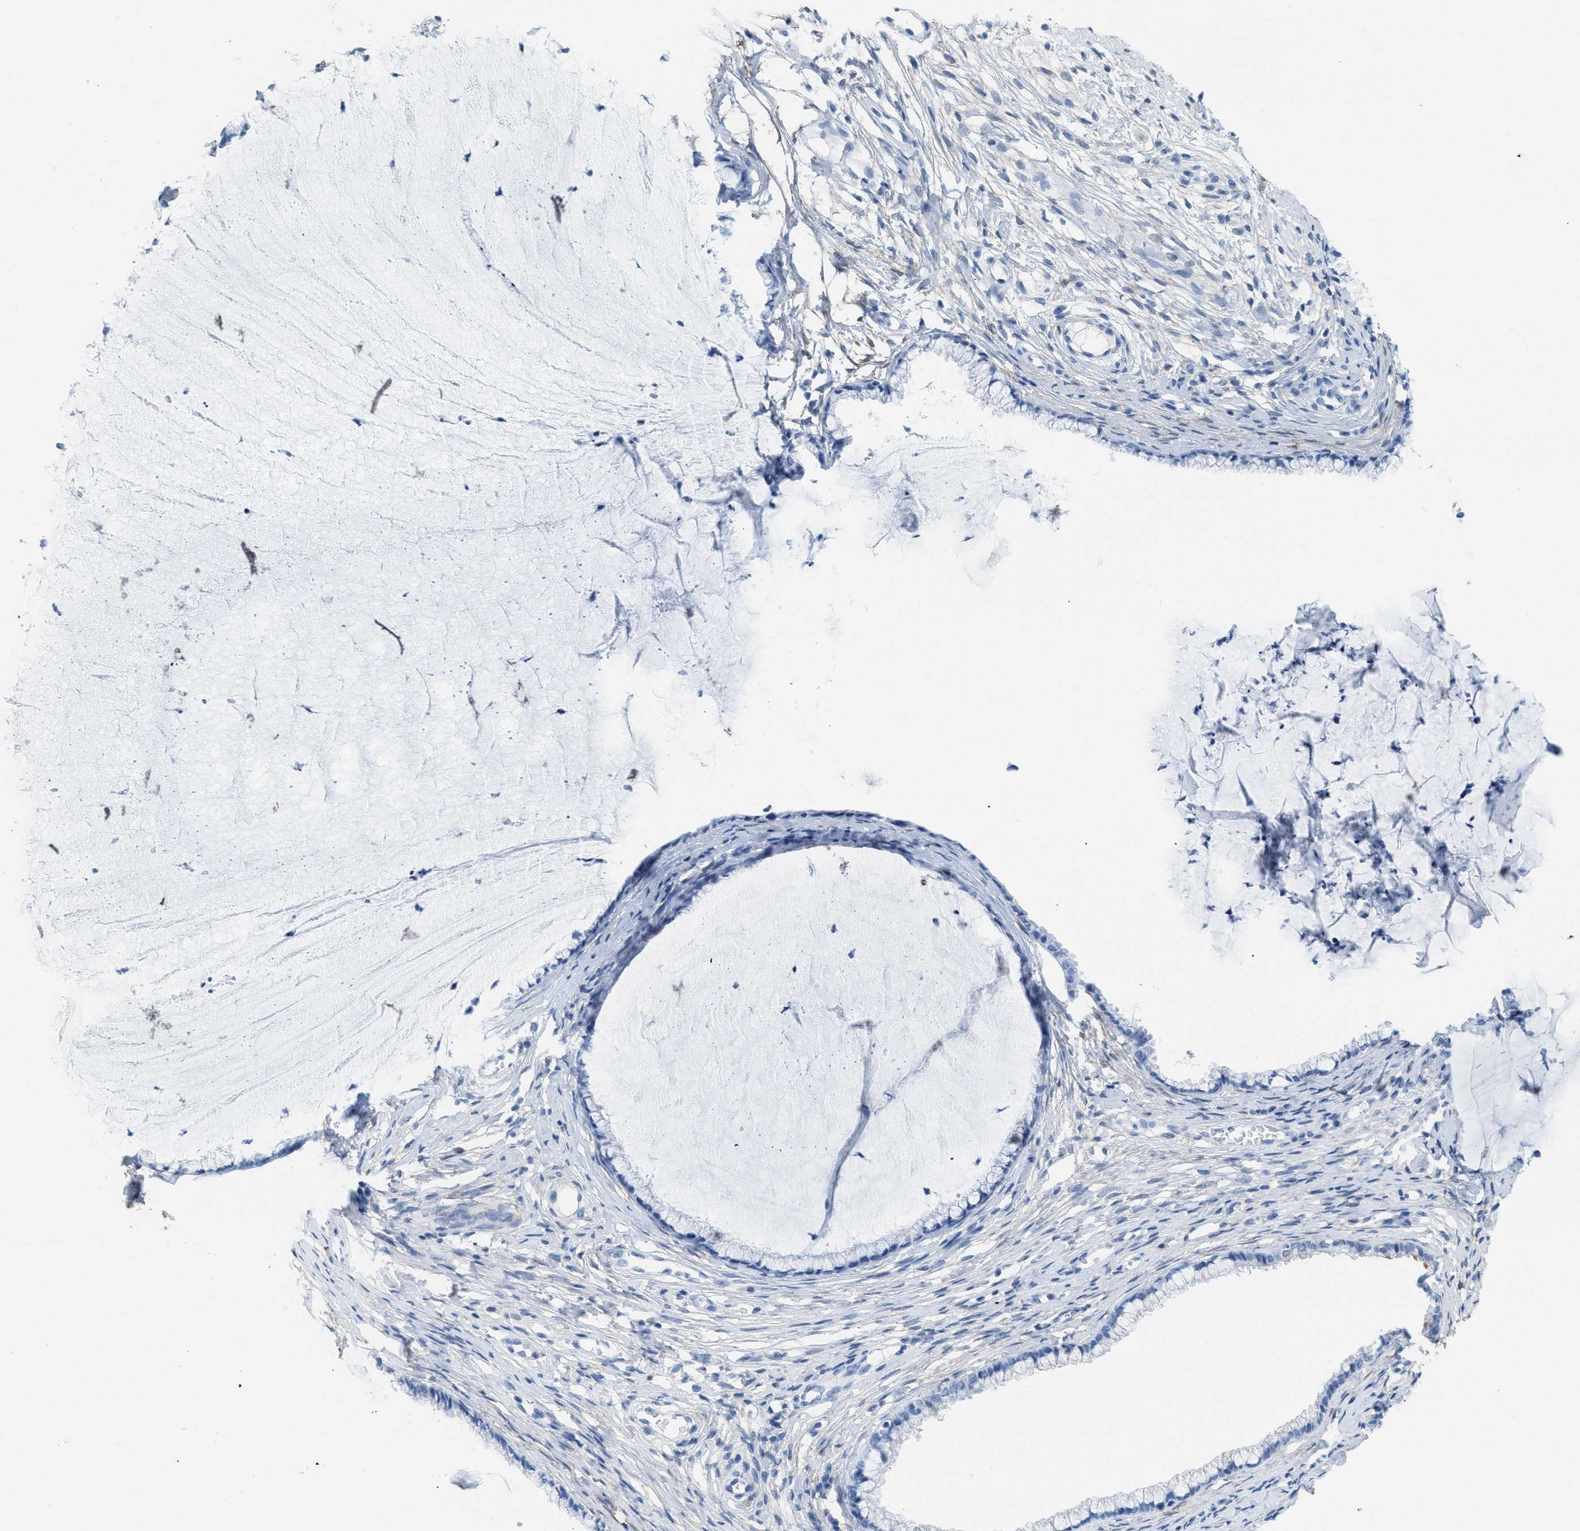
{"staining": {"intensity": "negative", "quantity": "none", "location": "none"}, "tissue": "cervix", "cell_type": "Glandular cells", "image_type": "normal", "snomed": [{"axis": "morphology", "description": "Normal tissue, NOS"}, {"axis": "topography", "description": "Cervix"}], "caption": "Glandular cells are negative for protein expression in unremarkable human cervix. (DAB immunohistochemistry (IHC), high magnification).", "gene": "ASGR1", "patient": {"sex": "female", "age": 77}}